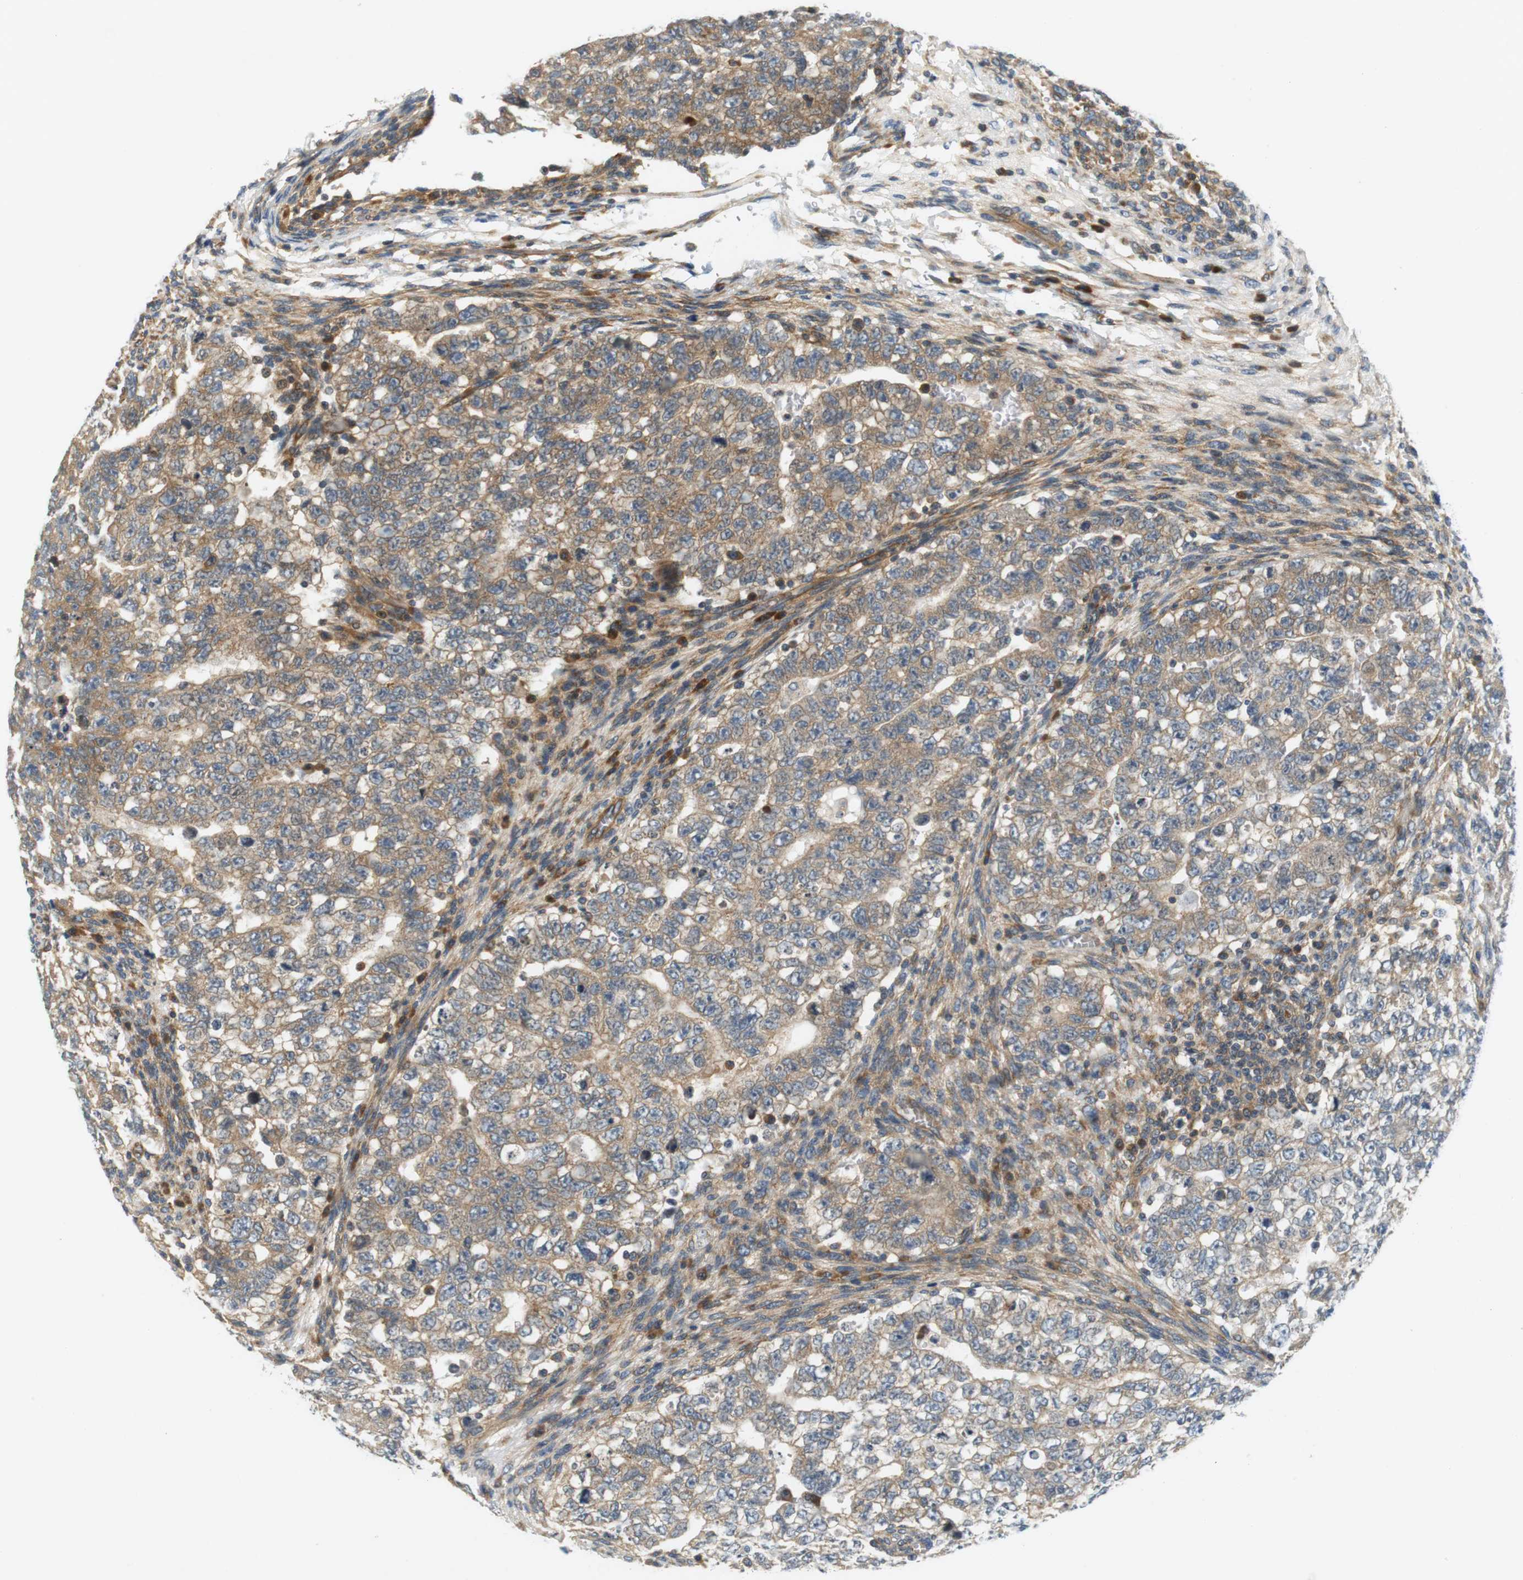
{"staining": {"intensity": "weak", "quantity": ">75%", "location": "cytoplasmic/membranous"}, "tissue": "testis cancer", "cell_type": "Tumor cells", "image_type": "cancer", "snomed": [{"axis": "morphology", "description": "Seminoma, NOS"}, {"axis": "morphology", "description": "Carcinoma, Embryonal, NOS"}, {"axis": "topography", "description": "Testis"}], "caption": "Brown immunohistochemical staining in human testis cancer (embryonal carcinoma) displays weak cytoplasmic/membranous expression in about >75% of tumor cells.", "gene": "SH3GLB1", "patient": {"sex": "male", "age": 38}}